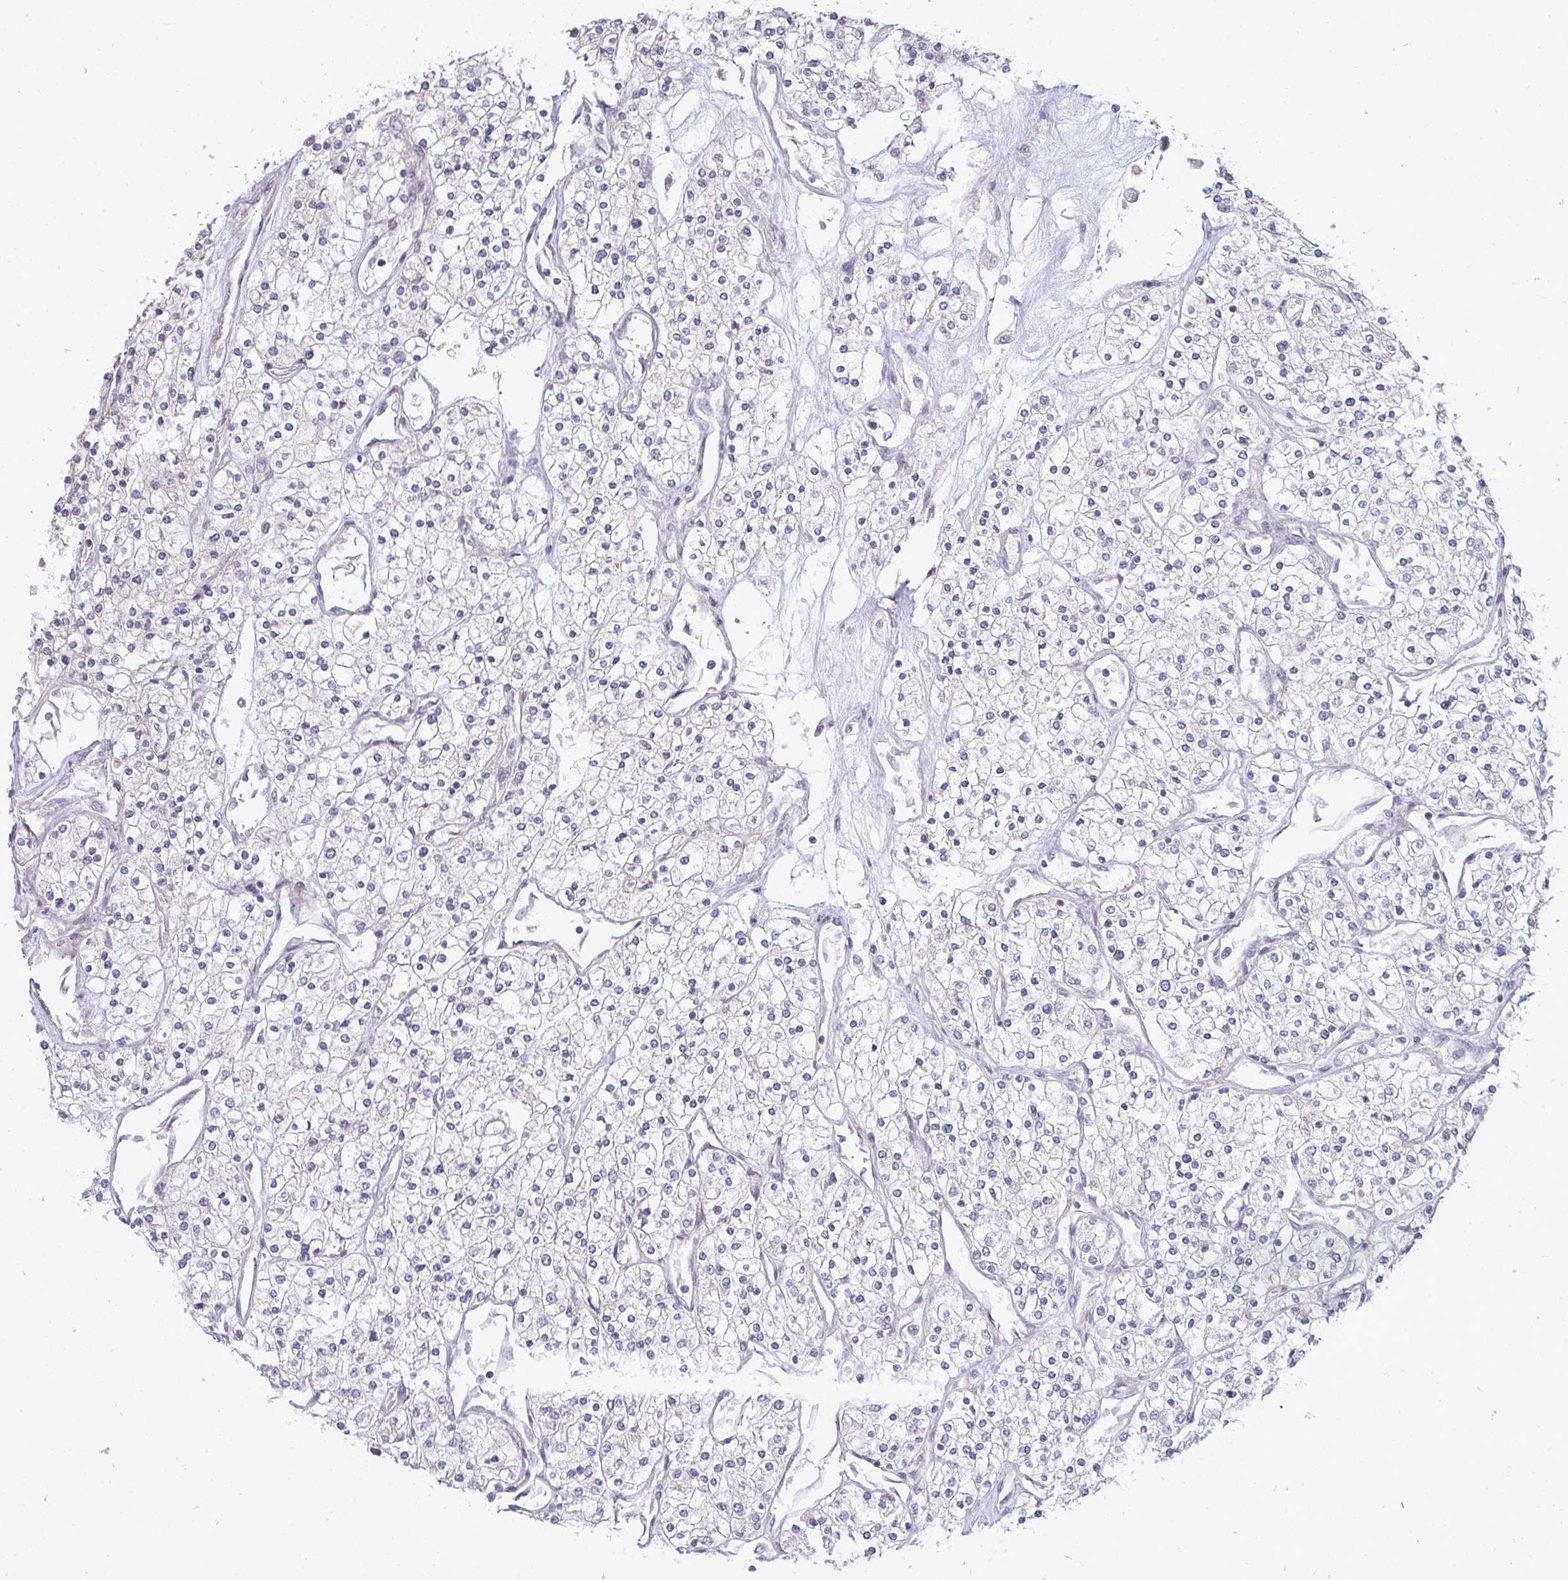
{"staining": {"intensity": "negative", "quantity": "none", "location": "none"}, "tissue": "renal cancer", "cell_type": "Tumor cells", "image_type": "cancer", "snomed": [{"axis": "morphology", "description": "Adenocarcinoma, NOS"}, {"axis": "topography", "description": "Kidney"}], "caption": "Histopathology image shows no protein positivity in tumor cells of renal adenocarcinoma tissue.", "gene": "SH2D1B", "patient": {"sex": "male", "age": 80}}